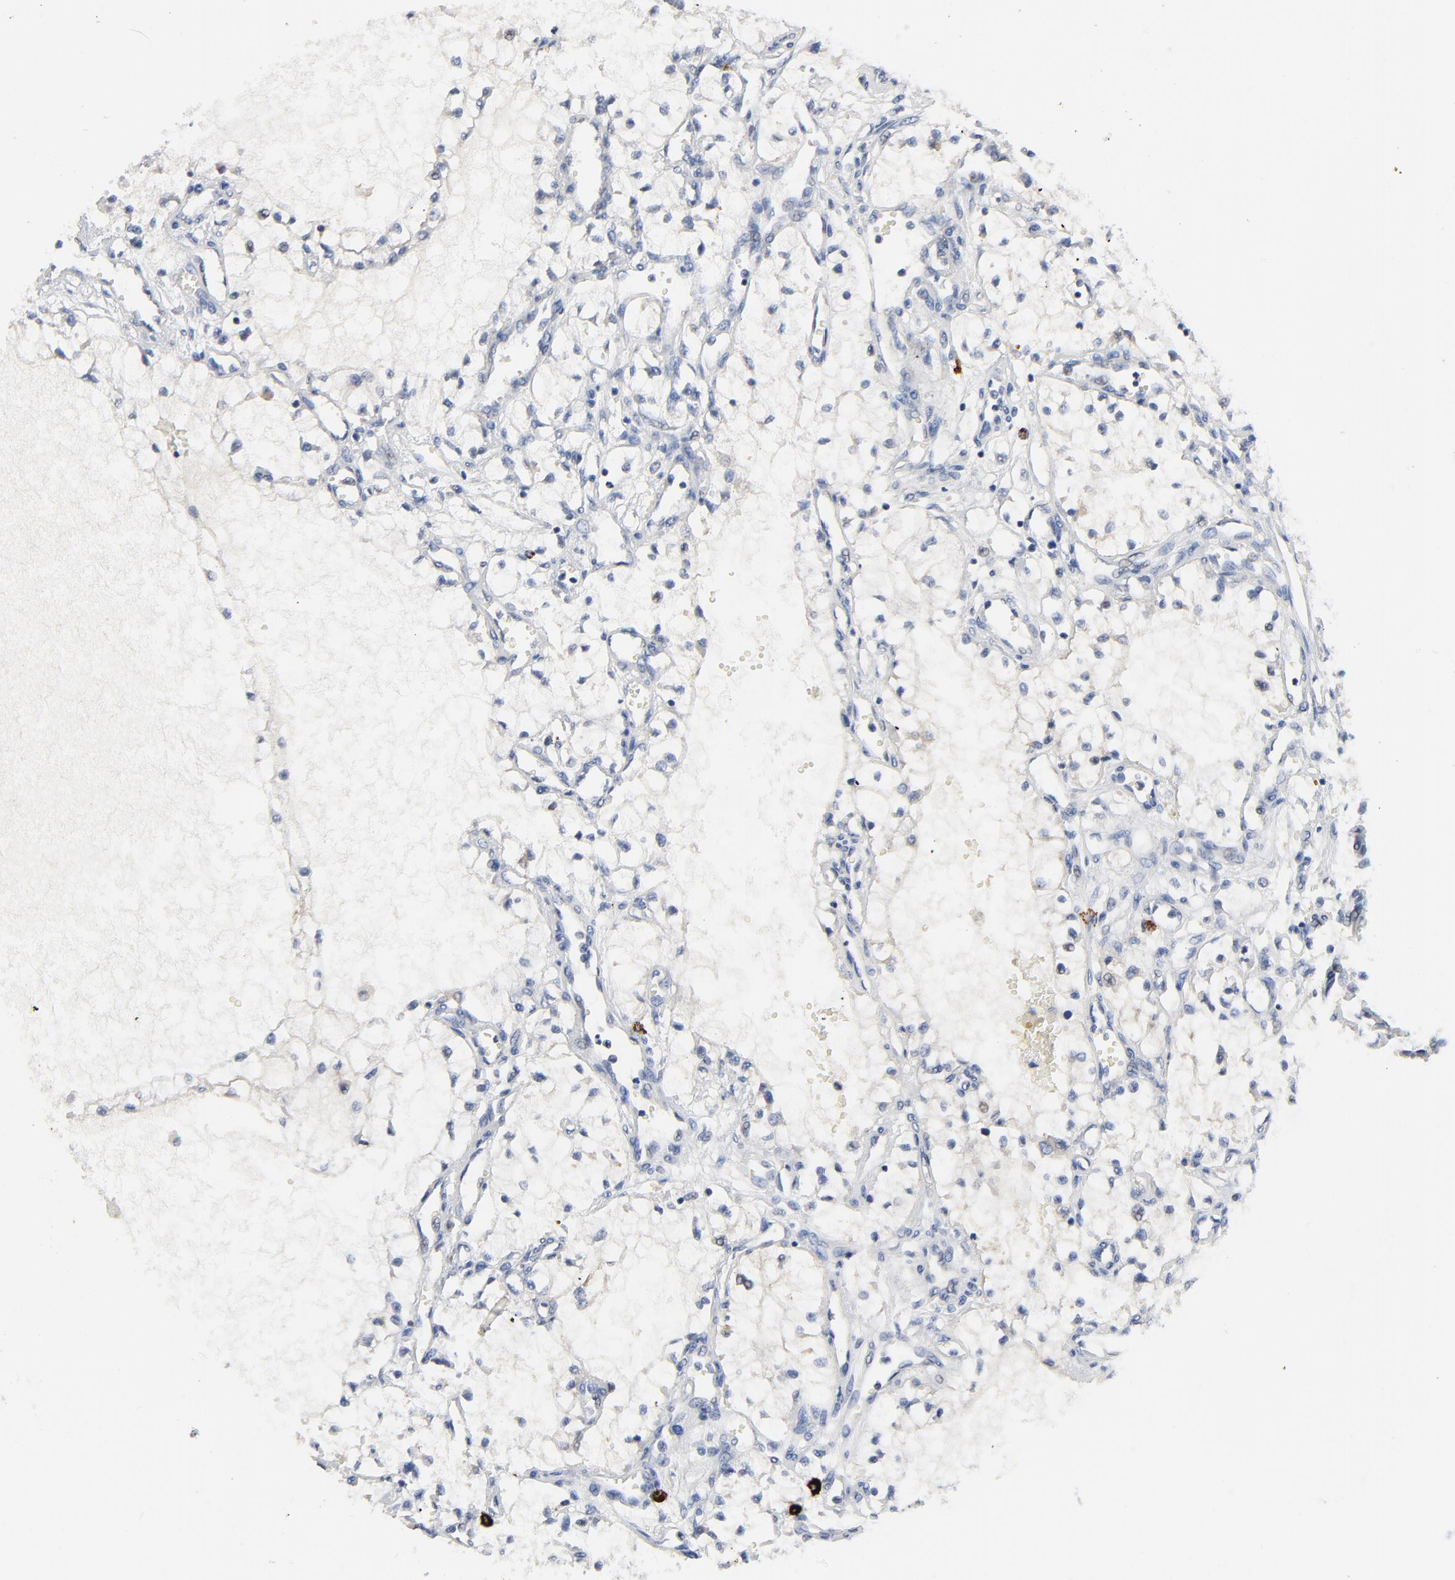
{"staining": {"intensity": "negative", "quantity": "none", "location": "none"}, "tissue": "renal cancer", "cell_type": "Tumor cells", "image_type": "cancer", "snomed": [{"axis": "morphology", "description": "Adenocarcinoma, NOS"}, {"axis": "topography", "description": "Kidney"}], "caption": "This is a histopathology image of IHC staining of renal cancer (adenocarcinoma), which shows no staining in tumor cells. The staining was performed using DAB to visualize the protein expression in brown, while the nuclei were stained in blue with hematoxylin (Magnification: 20x).", "gene": "FBXL5", "patient": {"sex": "male", "age": 61}}